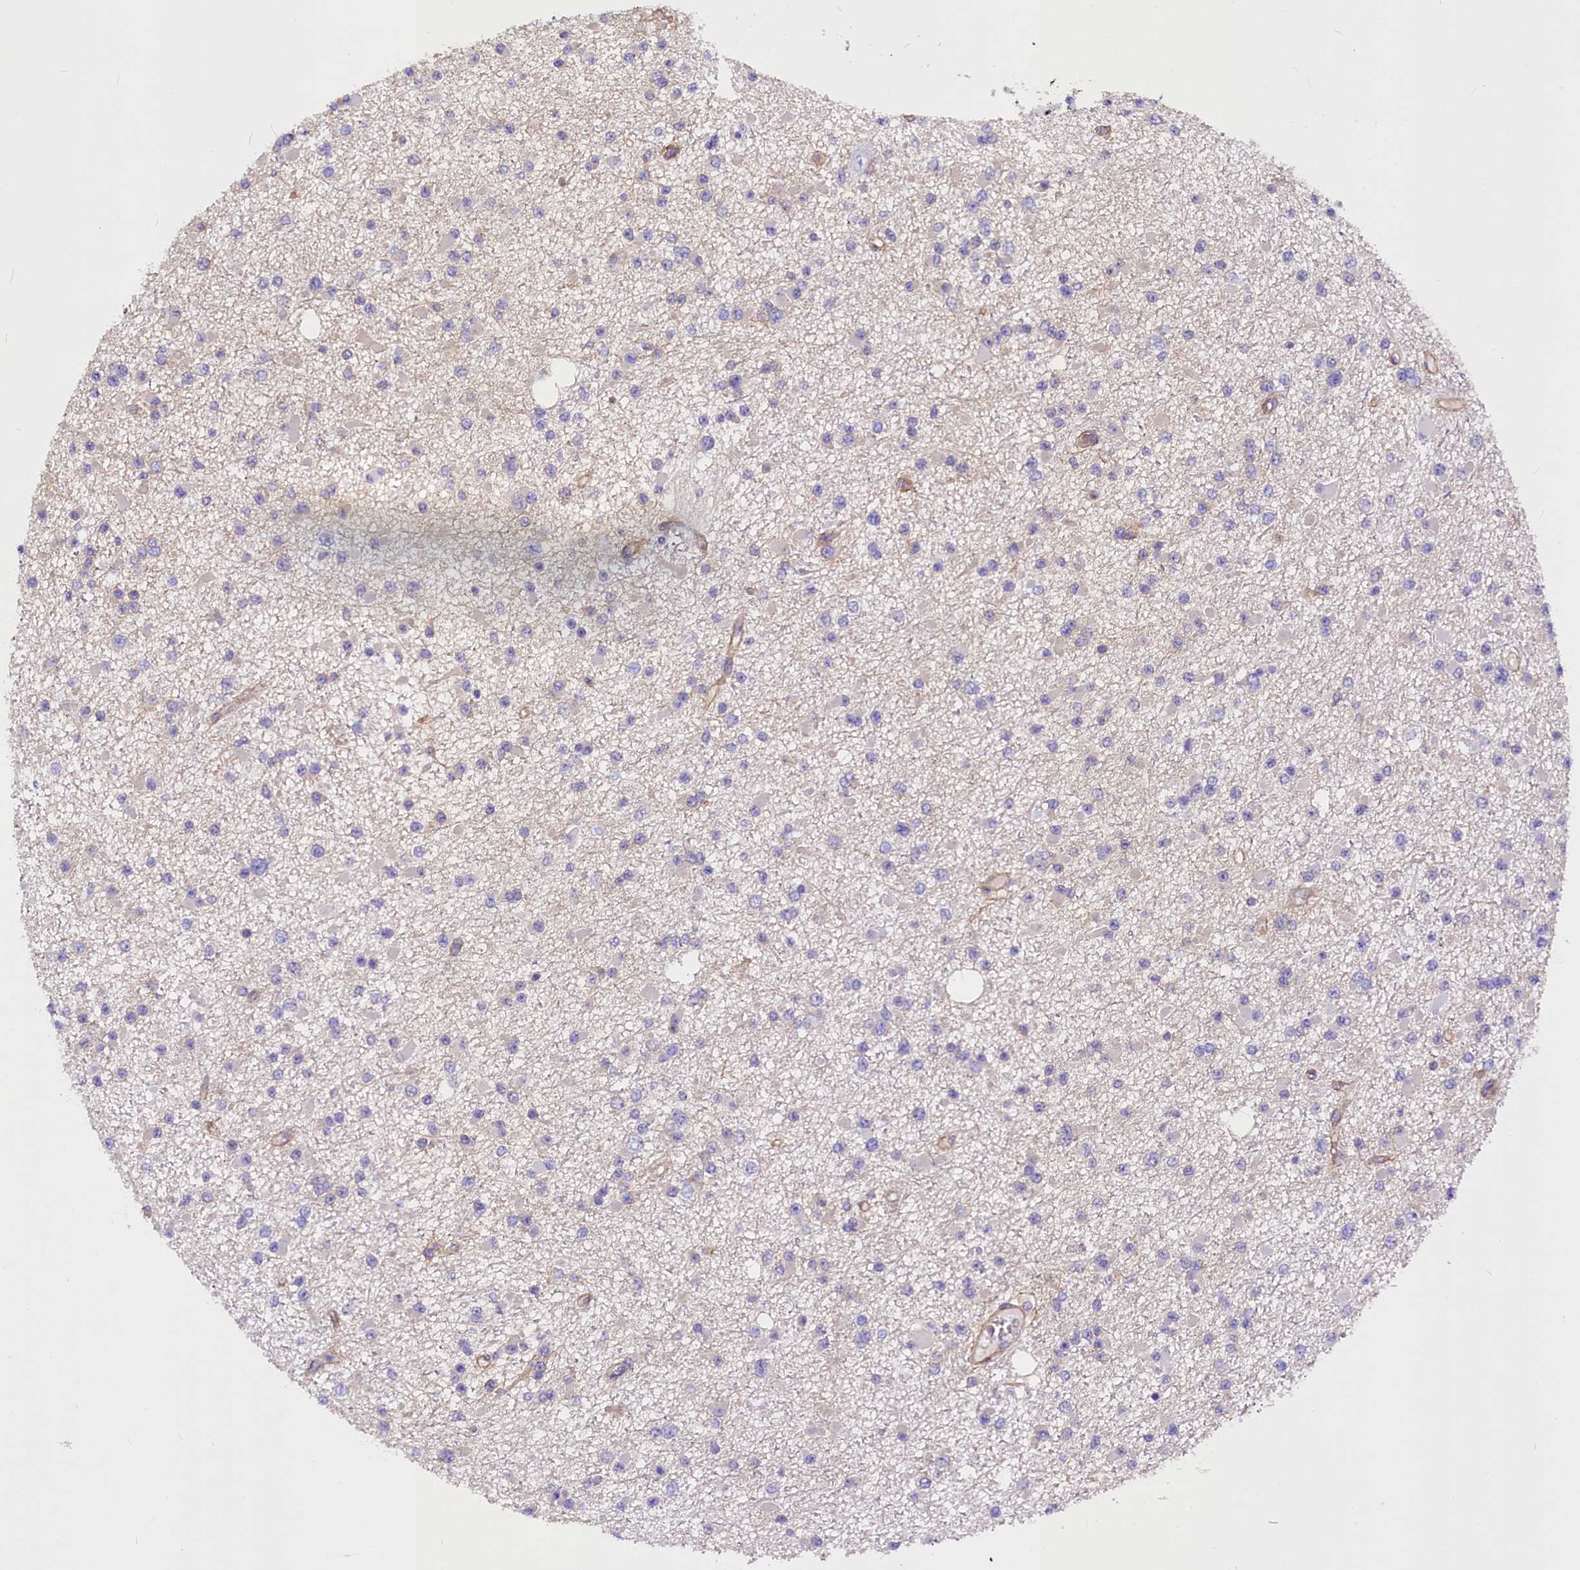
{"staining": {"intensity": "negative", "quantity": "none", "location": "none"}, "tissue": "glioma", "cell_type": "Tumor cells", "image_type": "cancer", "snomed": [{"axis": "morphology", "description": "Glioma, malignant, Low grade"}, {"axis": "topography", "description": "Brain"}], "caption": "Immunohistochemistry (IHC) of human low-grade glioma (malignant) shows no positivity in tumor cells.", "gene": "MED20", "patient": {"sex": "female", "age": 22}}